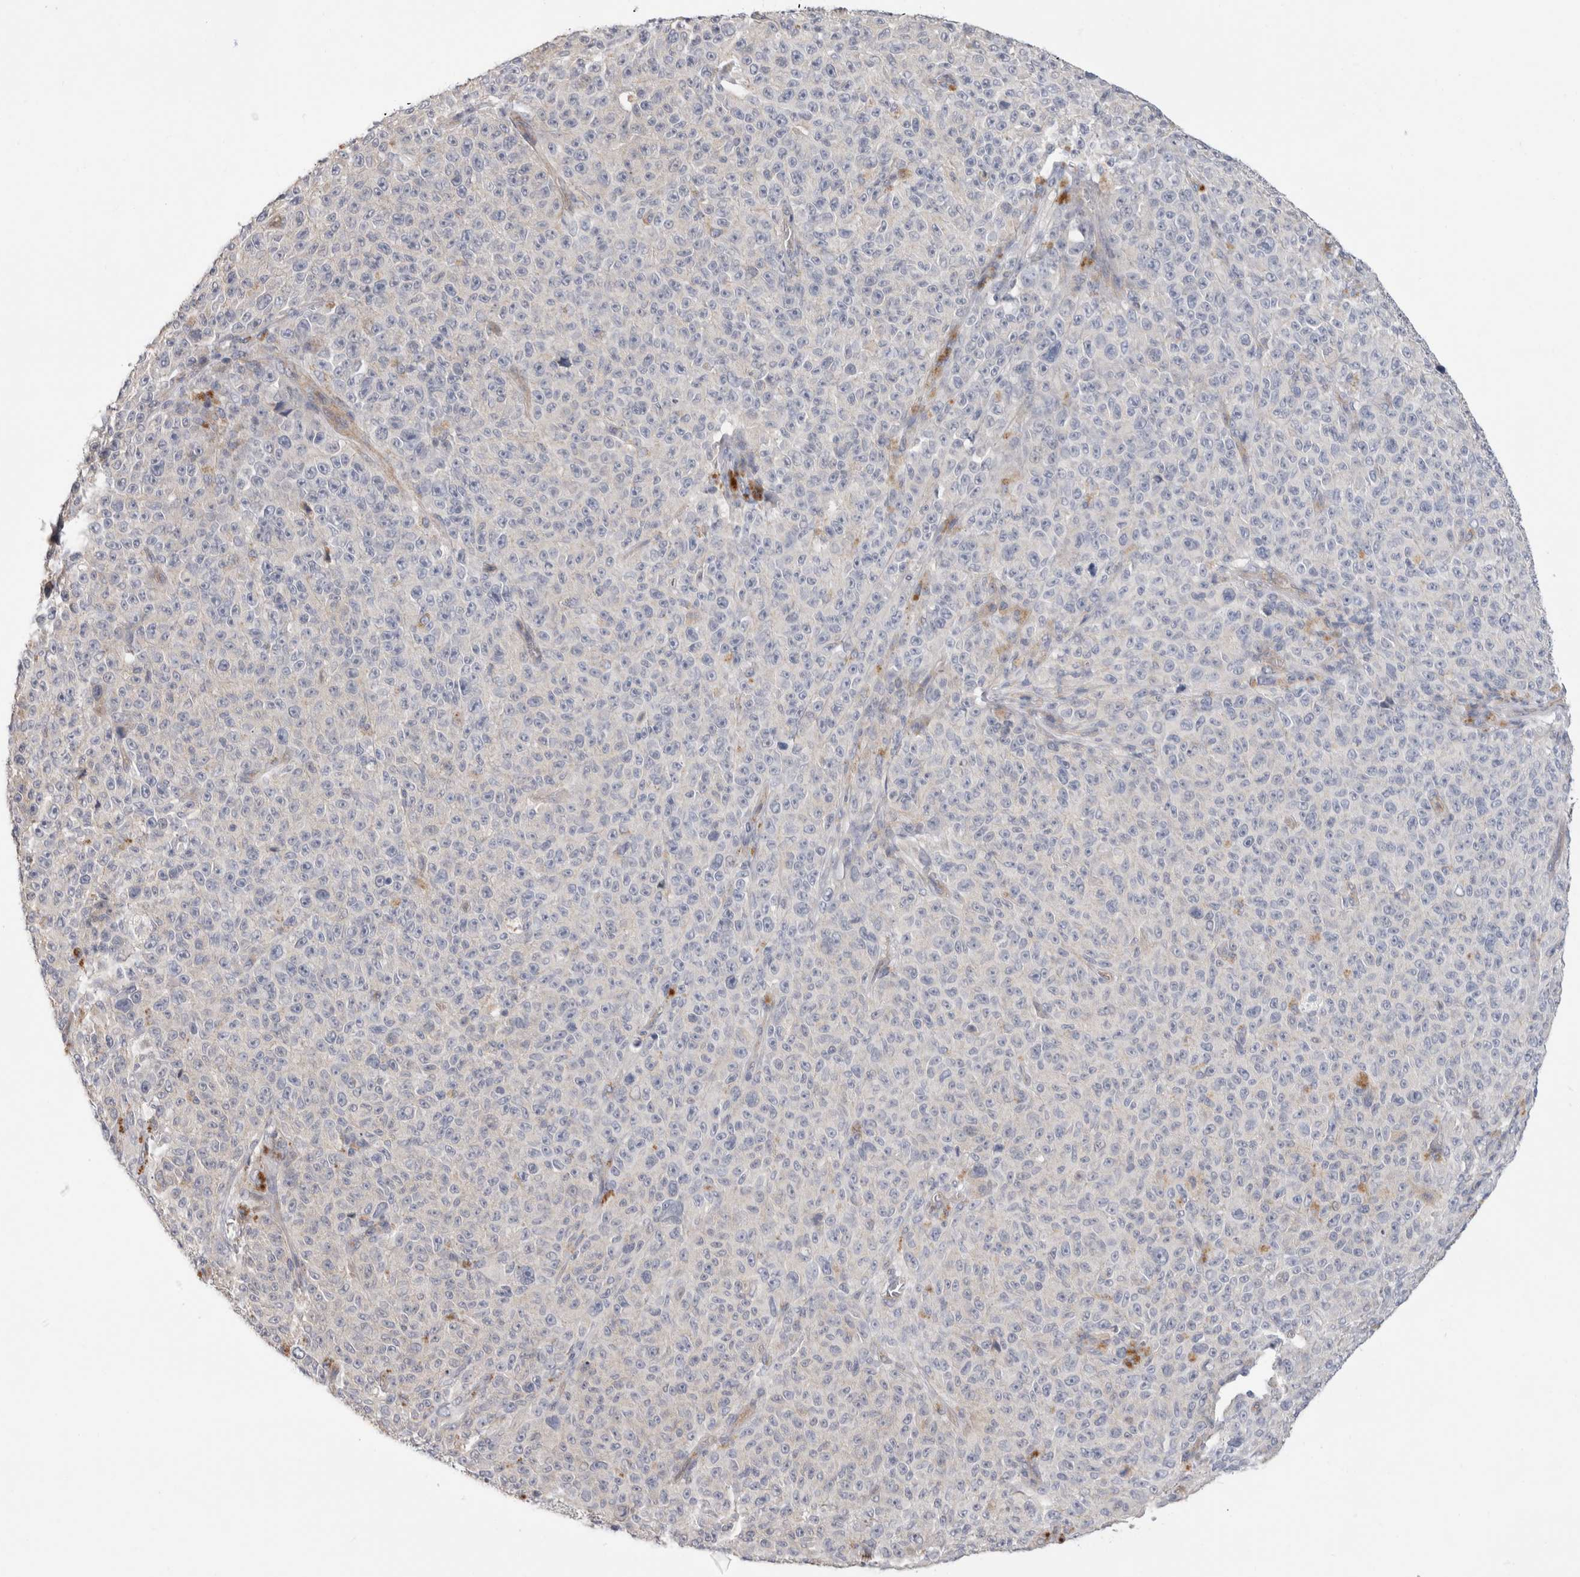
{"staining": {"intensity": "negative", "quantity": "none", "location": "none"}, "tissue": "melanoma", "cell_type": "Tumor cells", "image_type": "cancer", "snomed": [{"axis": "morphology", "description": "Malignant melanoma, NOS"}, {"axis": "topography", "description": "Skin"}], "caption": "A photomicrograph of malignant melanoma stained for a protein displays no brown staining in tumor cells. Nuclei are stained in blue.", "gene": "AFP", "patient": {"sex": "female", "age": 82}}